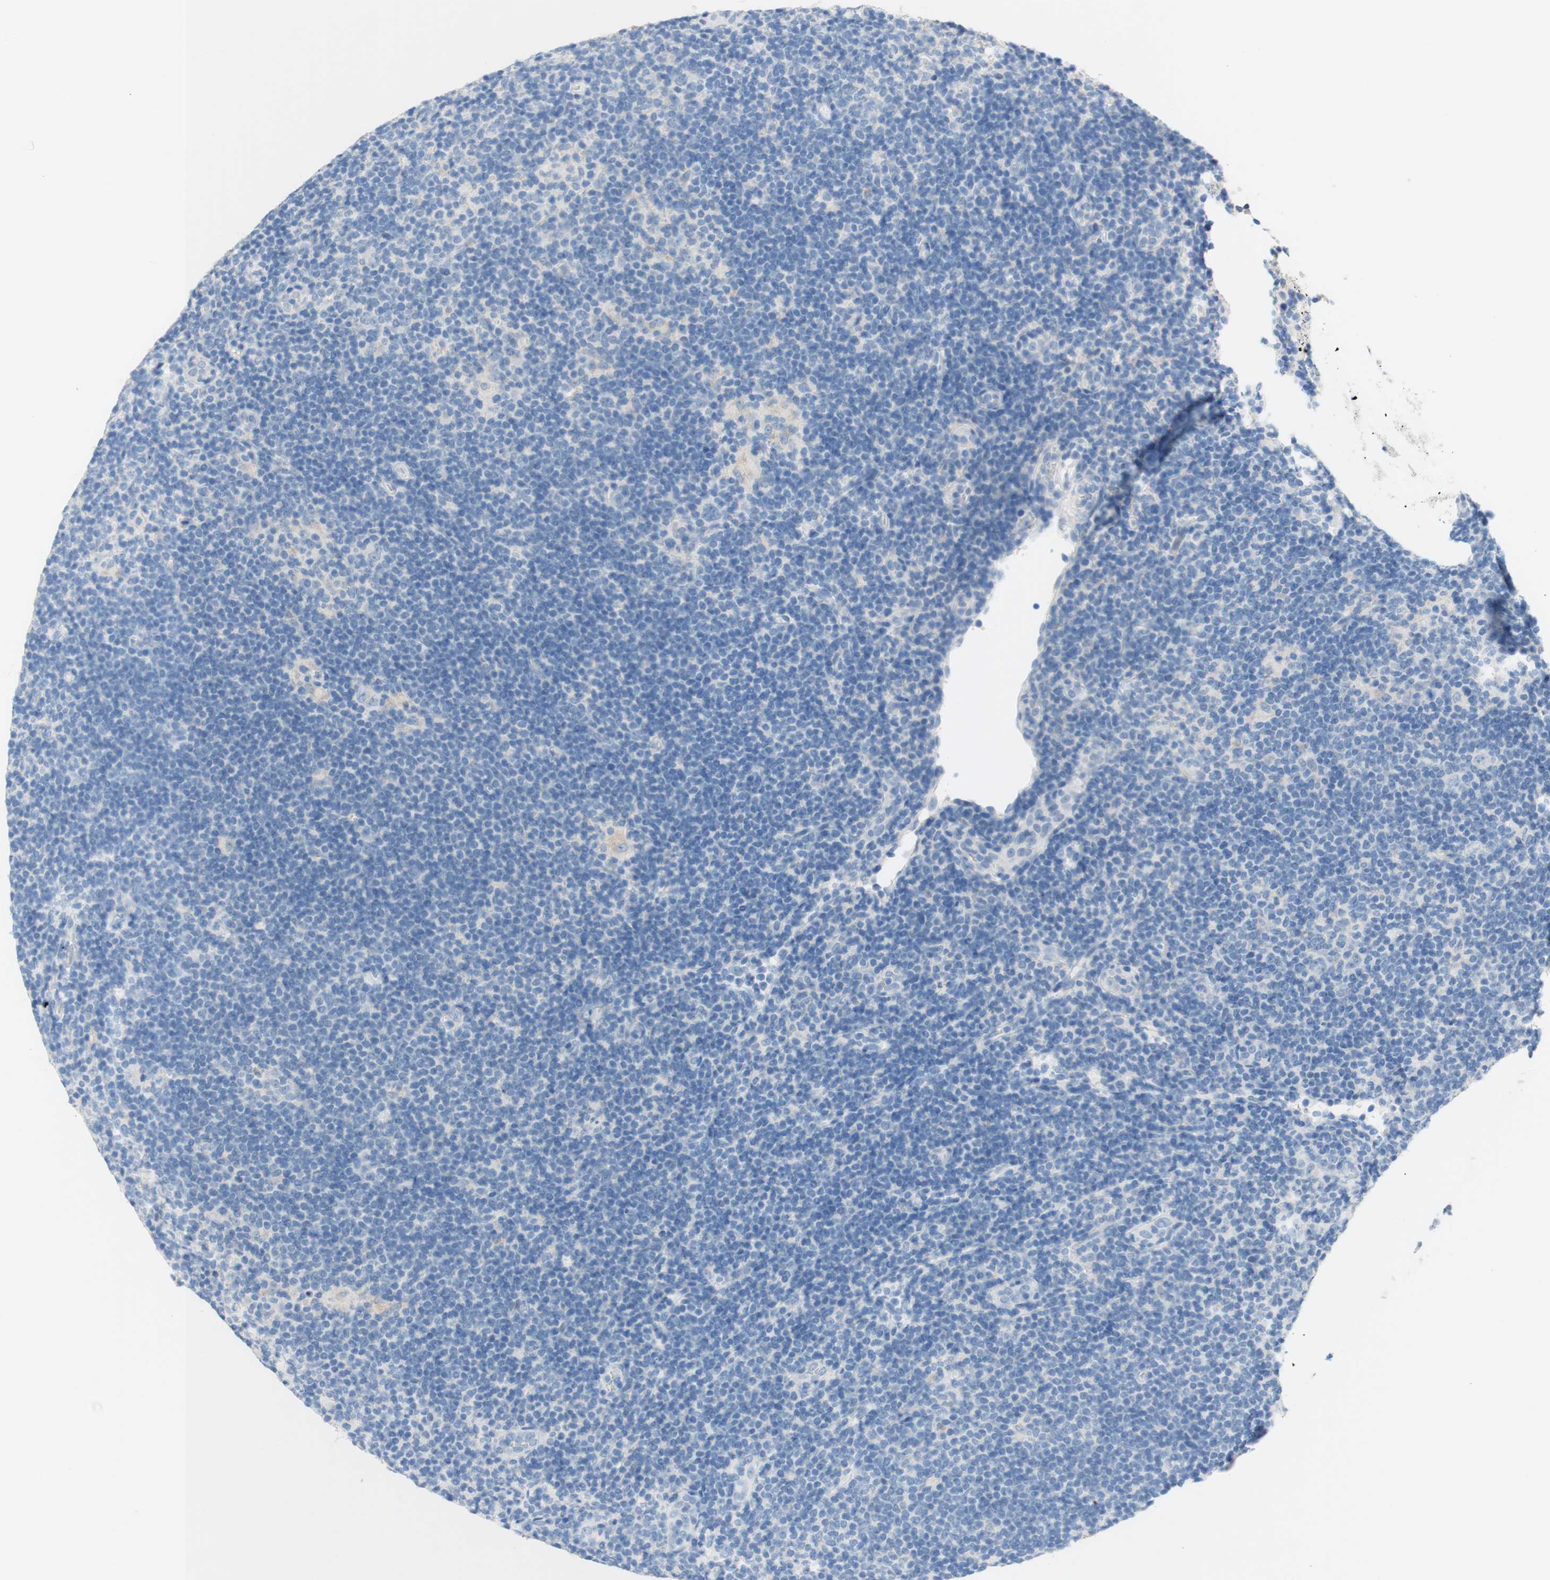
{"staining": {"intensity": "negative", "quantity": "none", "location": "none"}, "tissue": "lymphoma", "cell_type": "Tumor cells", "image_type": "cancer", "snomed": [{"axis": "morphology", "description": "Hodgkin's disease, NOS"}, {"axis": "topography", "description": "Lymph node"}], "caption": "Immunohistochemistry photomicrograph of human lymphoma stained for a protein (brown), which exhibits no expression in tumor cells.", "gene": "POLR2J3", "patient": {"sex": "female", "age": 57}}